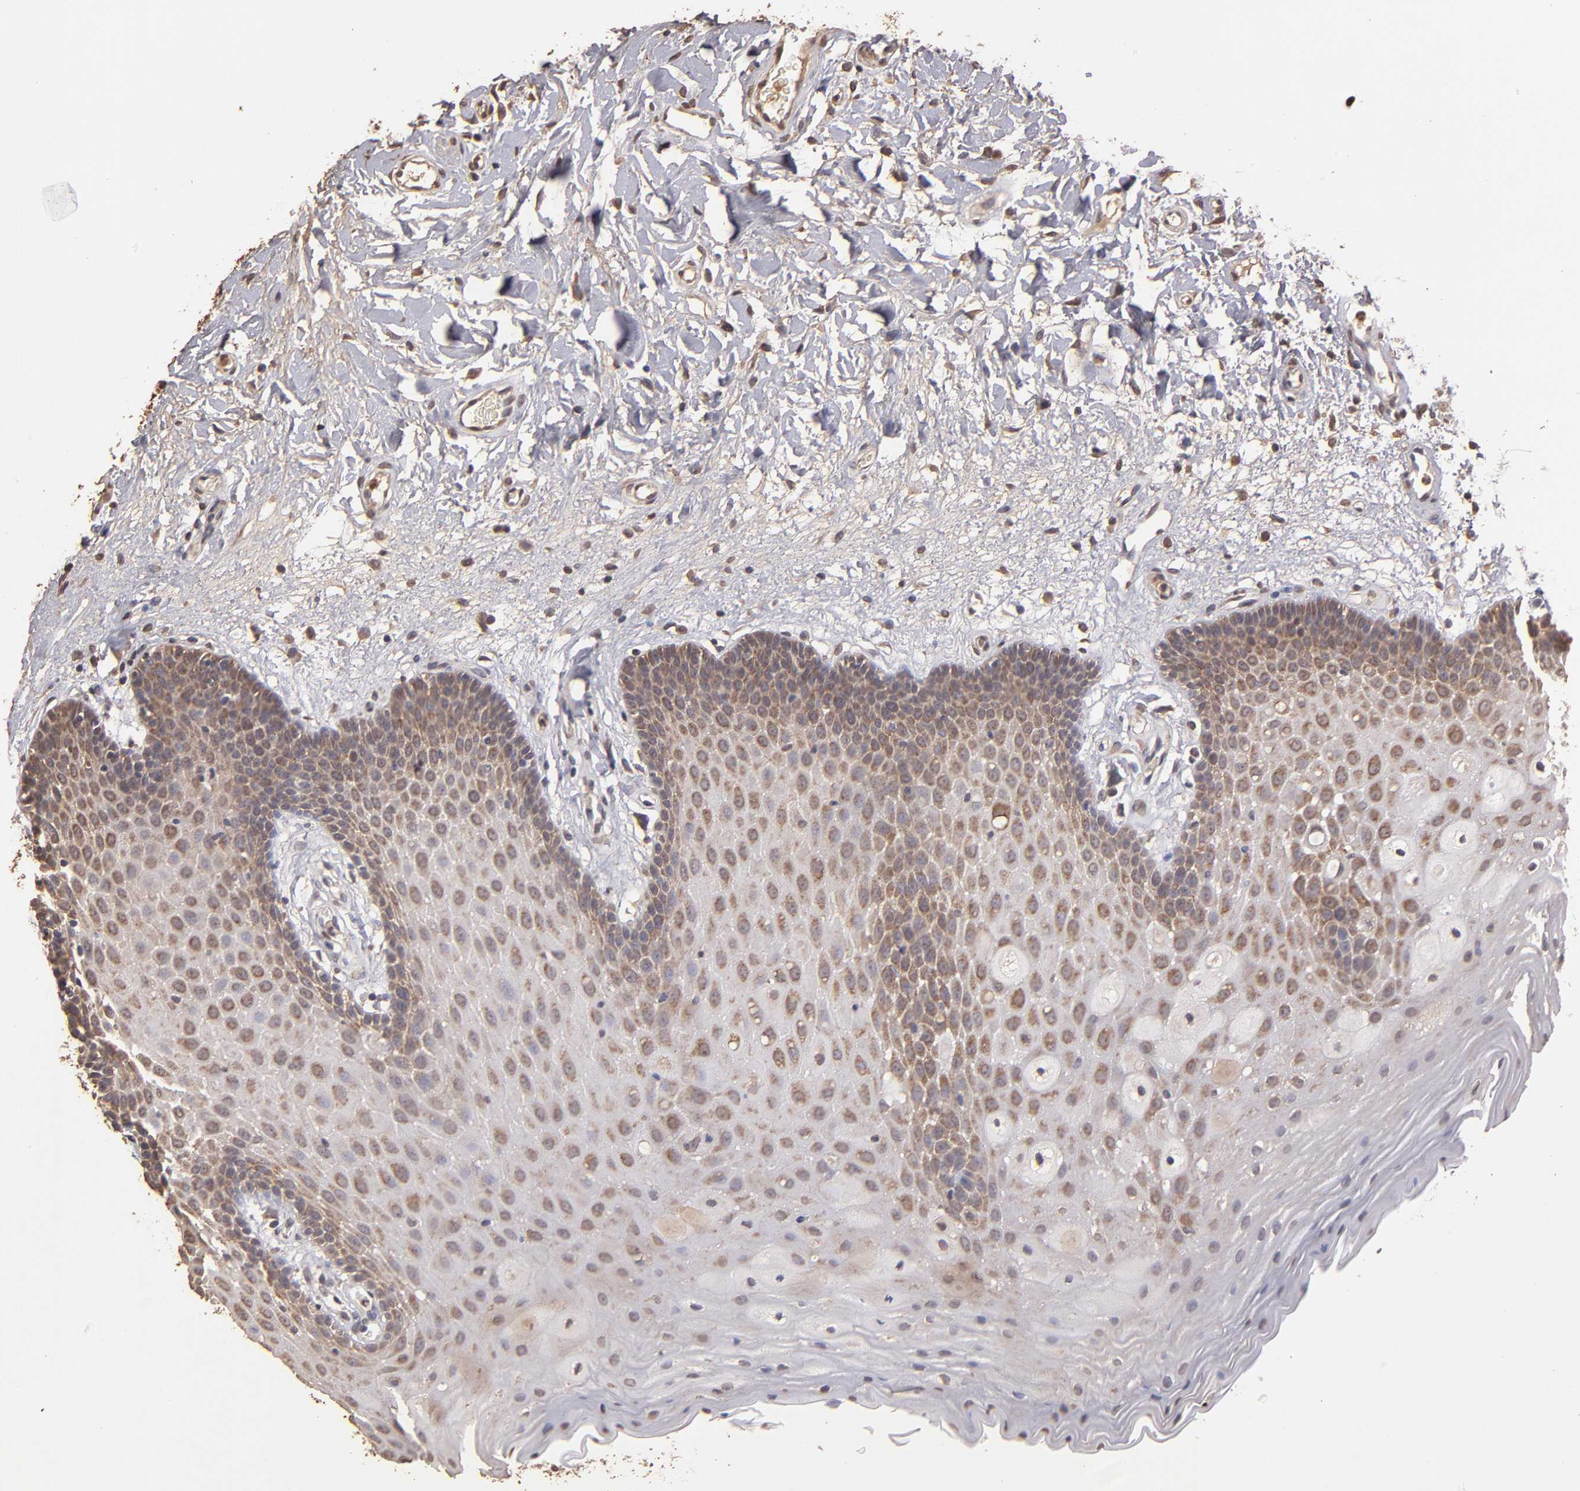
{"staining": {"intensity": "moderate", "quantity": "25%-75%", "location": "cytoplasmic/membranous"}, "tissue": "oral mucosa", "cell_type": "Squamous epithelial cells", "image_type": "normal", "snomed": [{"axis": "morphology", "description": "Normal tissue, NOS"}, {"axis": "morphology", "description": "Squamous cell carcinoma, NOS"}, {"axis": "topography", "description": "Skeletal muscle"}, {"axis": "topography", "description": "Oral tissue"}, {"axis": "topography", "description": "Head-Neck"}], "caption": "IHC (DAB (3,3'-diaminobenzidine)) staining of benign human oral mucosa displays moderate cytoplasmic/membranous protein positivity in approximately 25%-75% of squamous epithelial cells.", "gene": "OPHN1", "patient": {"sex": "male", "age": 71}}